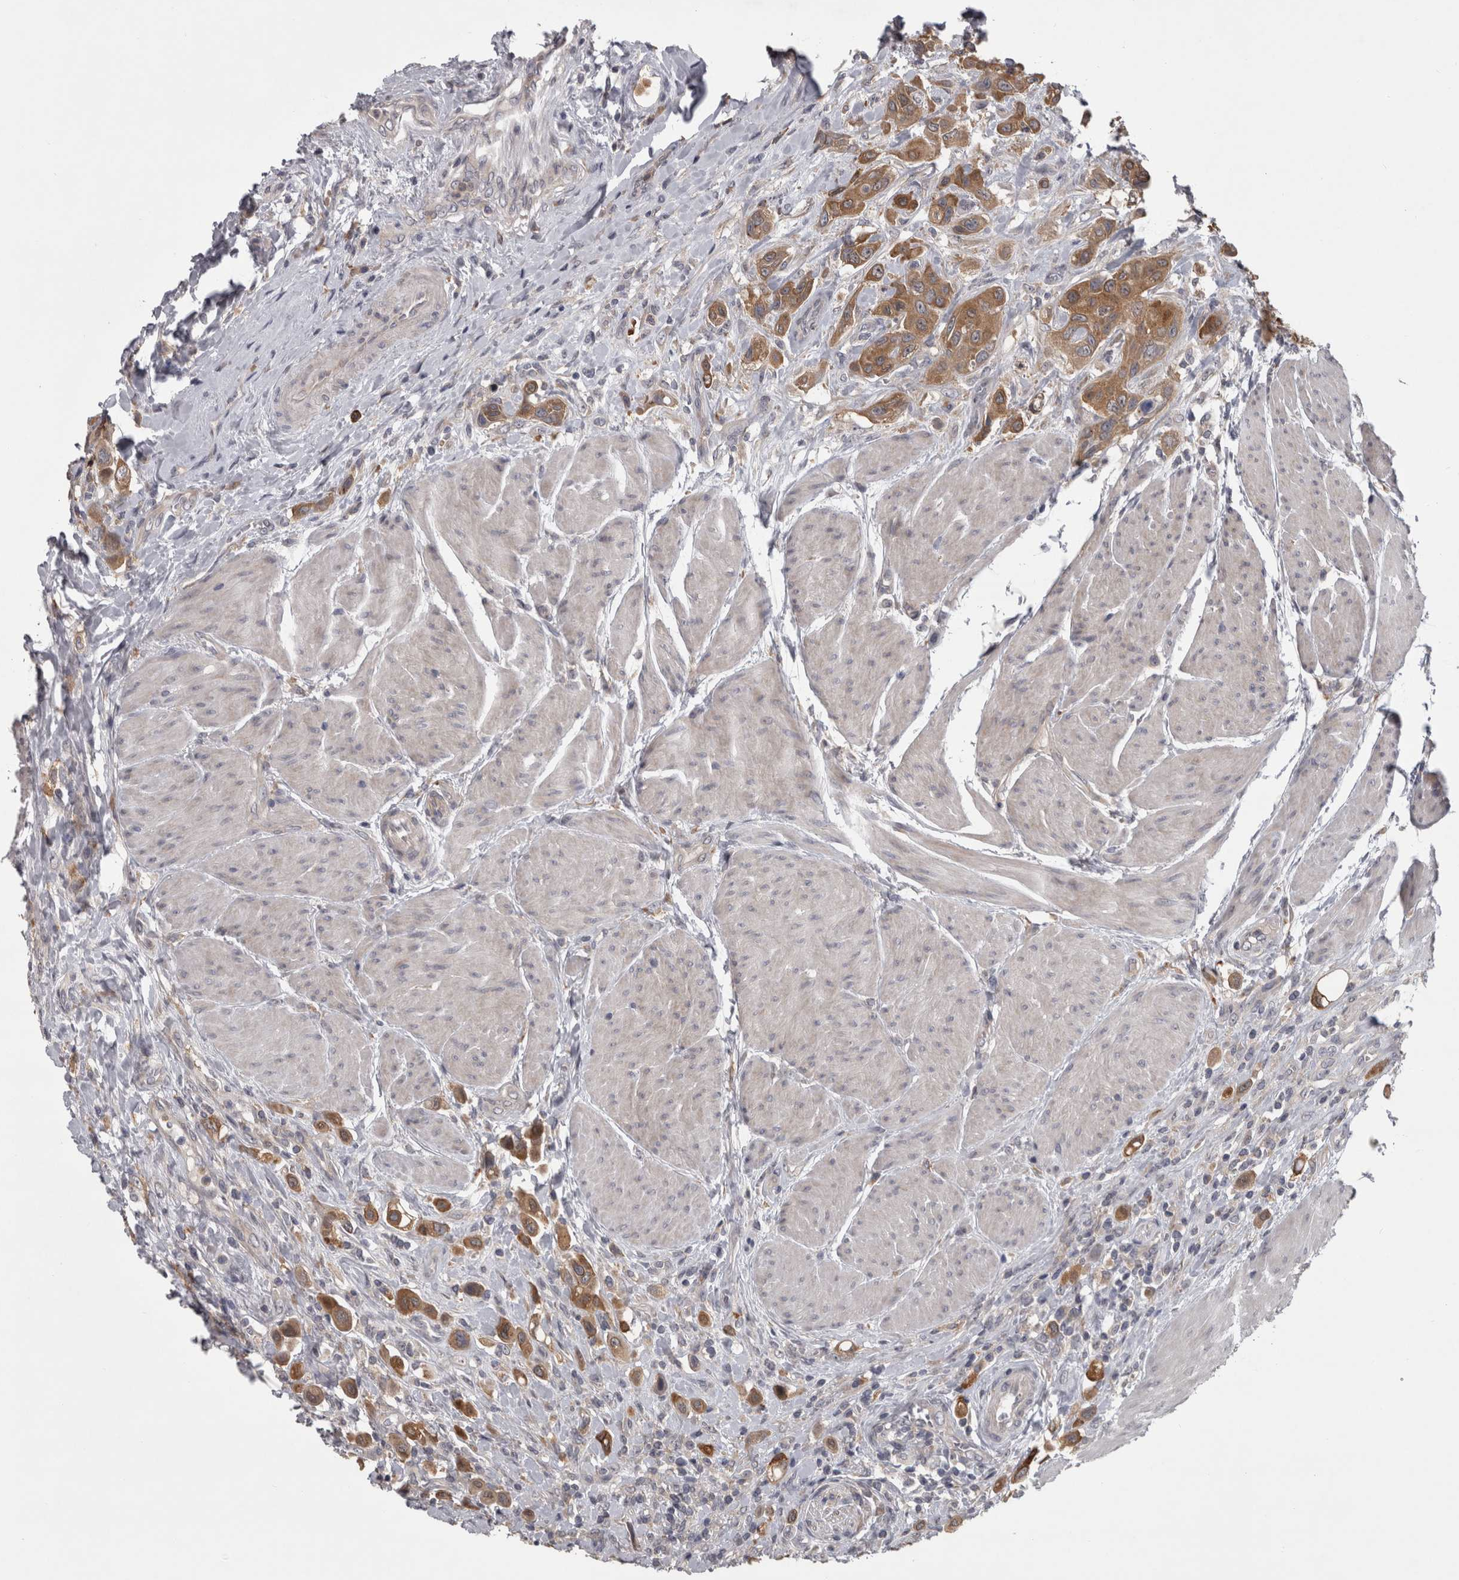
{"staining": {"intensity": "strong", "quantity": ">75%", "location": "cytoplasmic/membranous"}, "tissue": "urothelial cancer", "cell_type": "Tumor cells", "image_type": "cancer", "snomed": [{"axis": "morphology", "description": "Urothelial carcinoma, High grade"}, {"axis": "topography", "description": "Urinary bladder"}], "caption": "Immunohistochemistry micrograph of neoplastic tissue: urothelial cancer stained using immunohistochemistry (IHC) reveals high levels of strong protein expression localized specifically in the cytoplasmic/membranous of tumor cells, appearing as a cytoplasmic/membranous brown color.", "gene": "PRKCI", "patient": {"sex": "male", "age": 50}}